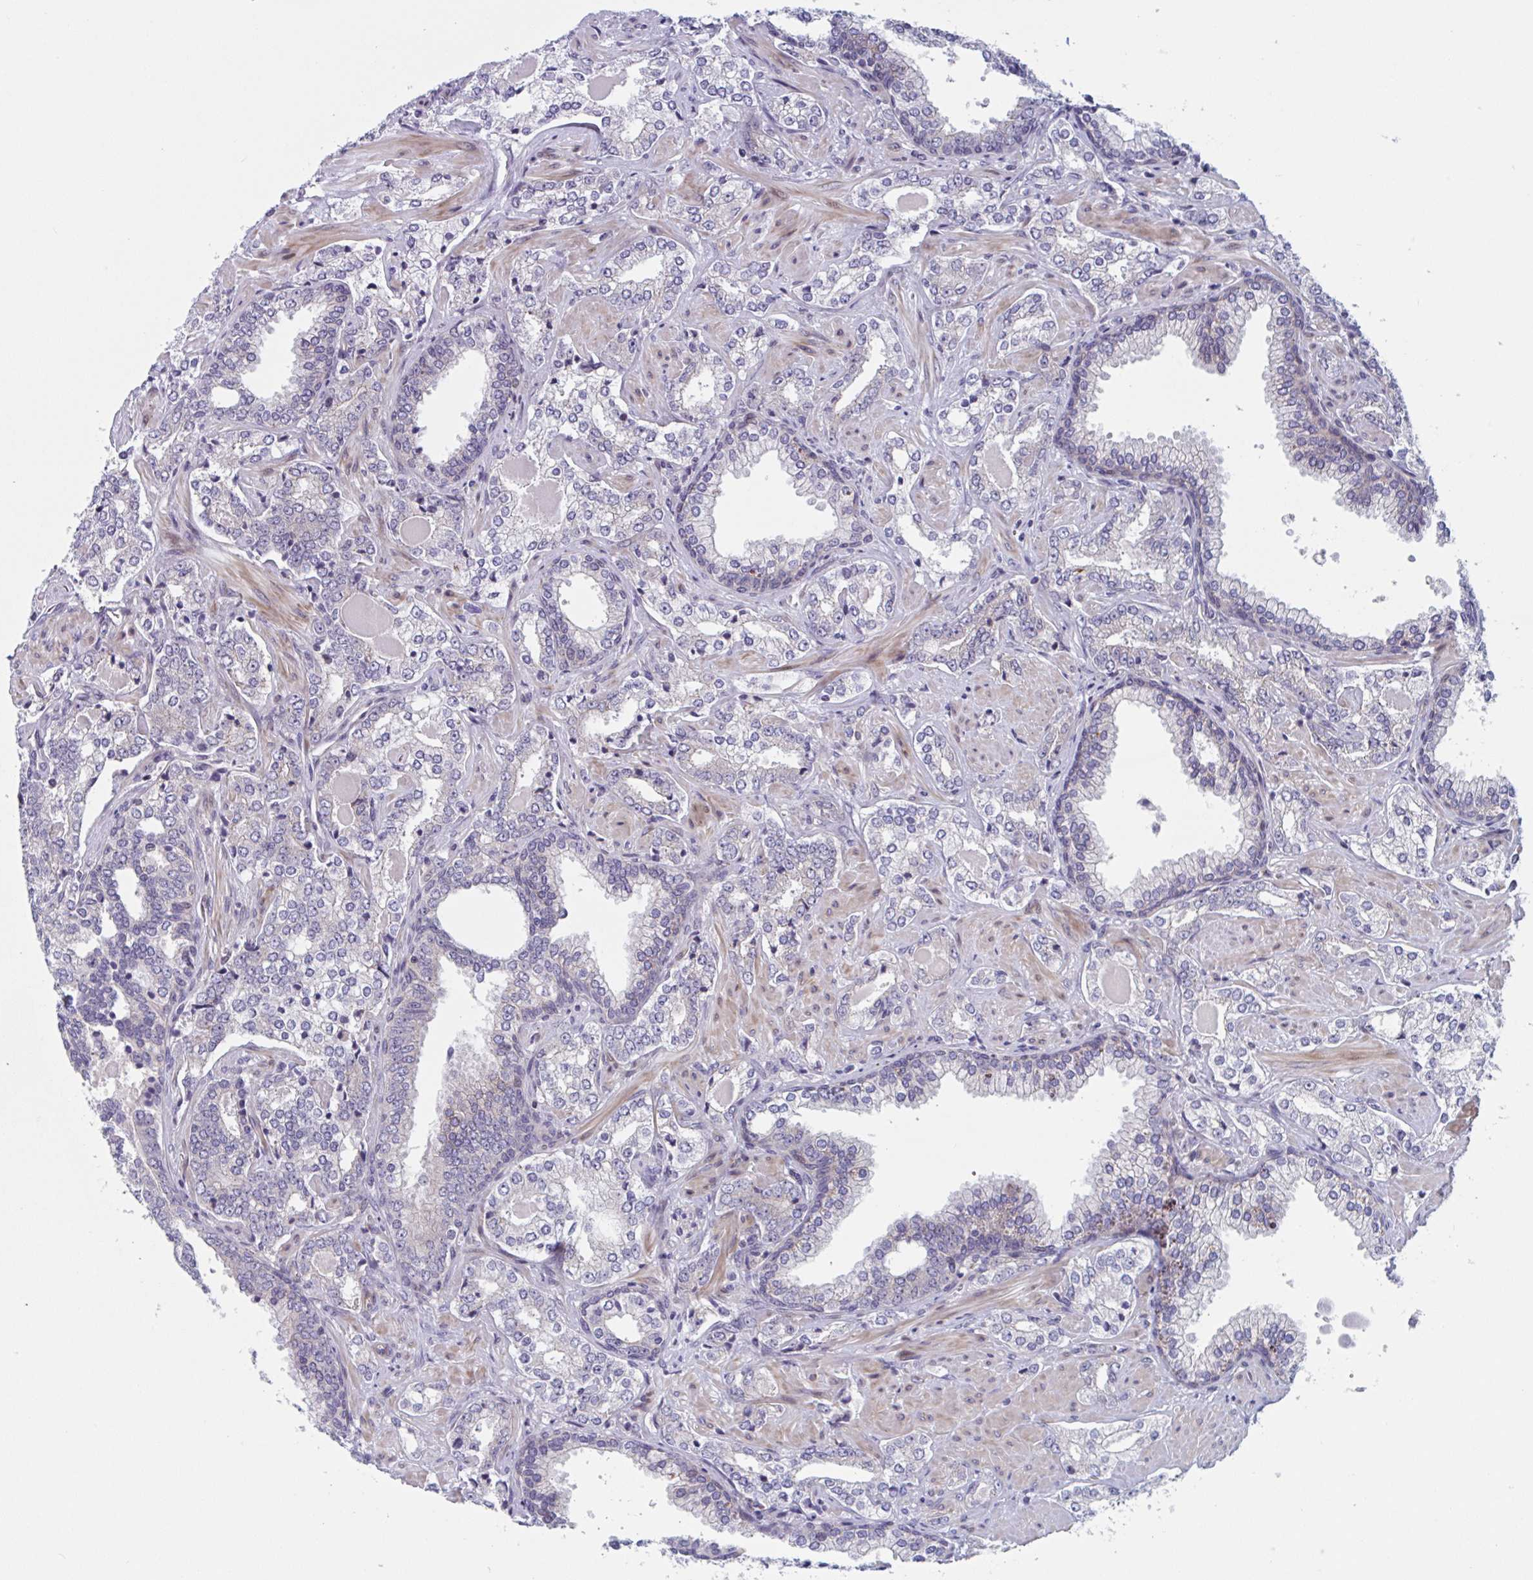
{"staining": {"intensity": "negative", "quantity": "none", "location": "none"}, "tissue": "prostate cancer", "cell_type": "Tumor cells", "image_type": "cancer", "snomed": [{"axis": "morphology", "description": "Adenocarcinoma, High grade"}, {"axis": "topography", "description": "Prostate"}], "caption": "The image demonstrates no staining of tumor cells in prostate adenocarcinoma (high-grade).", "gene": "DUXA", "patient": {"sex": "male", "age": 60}}